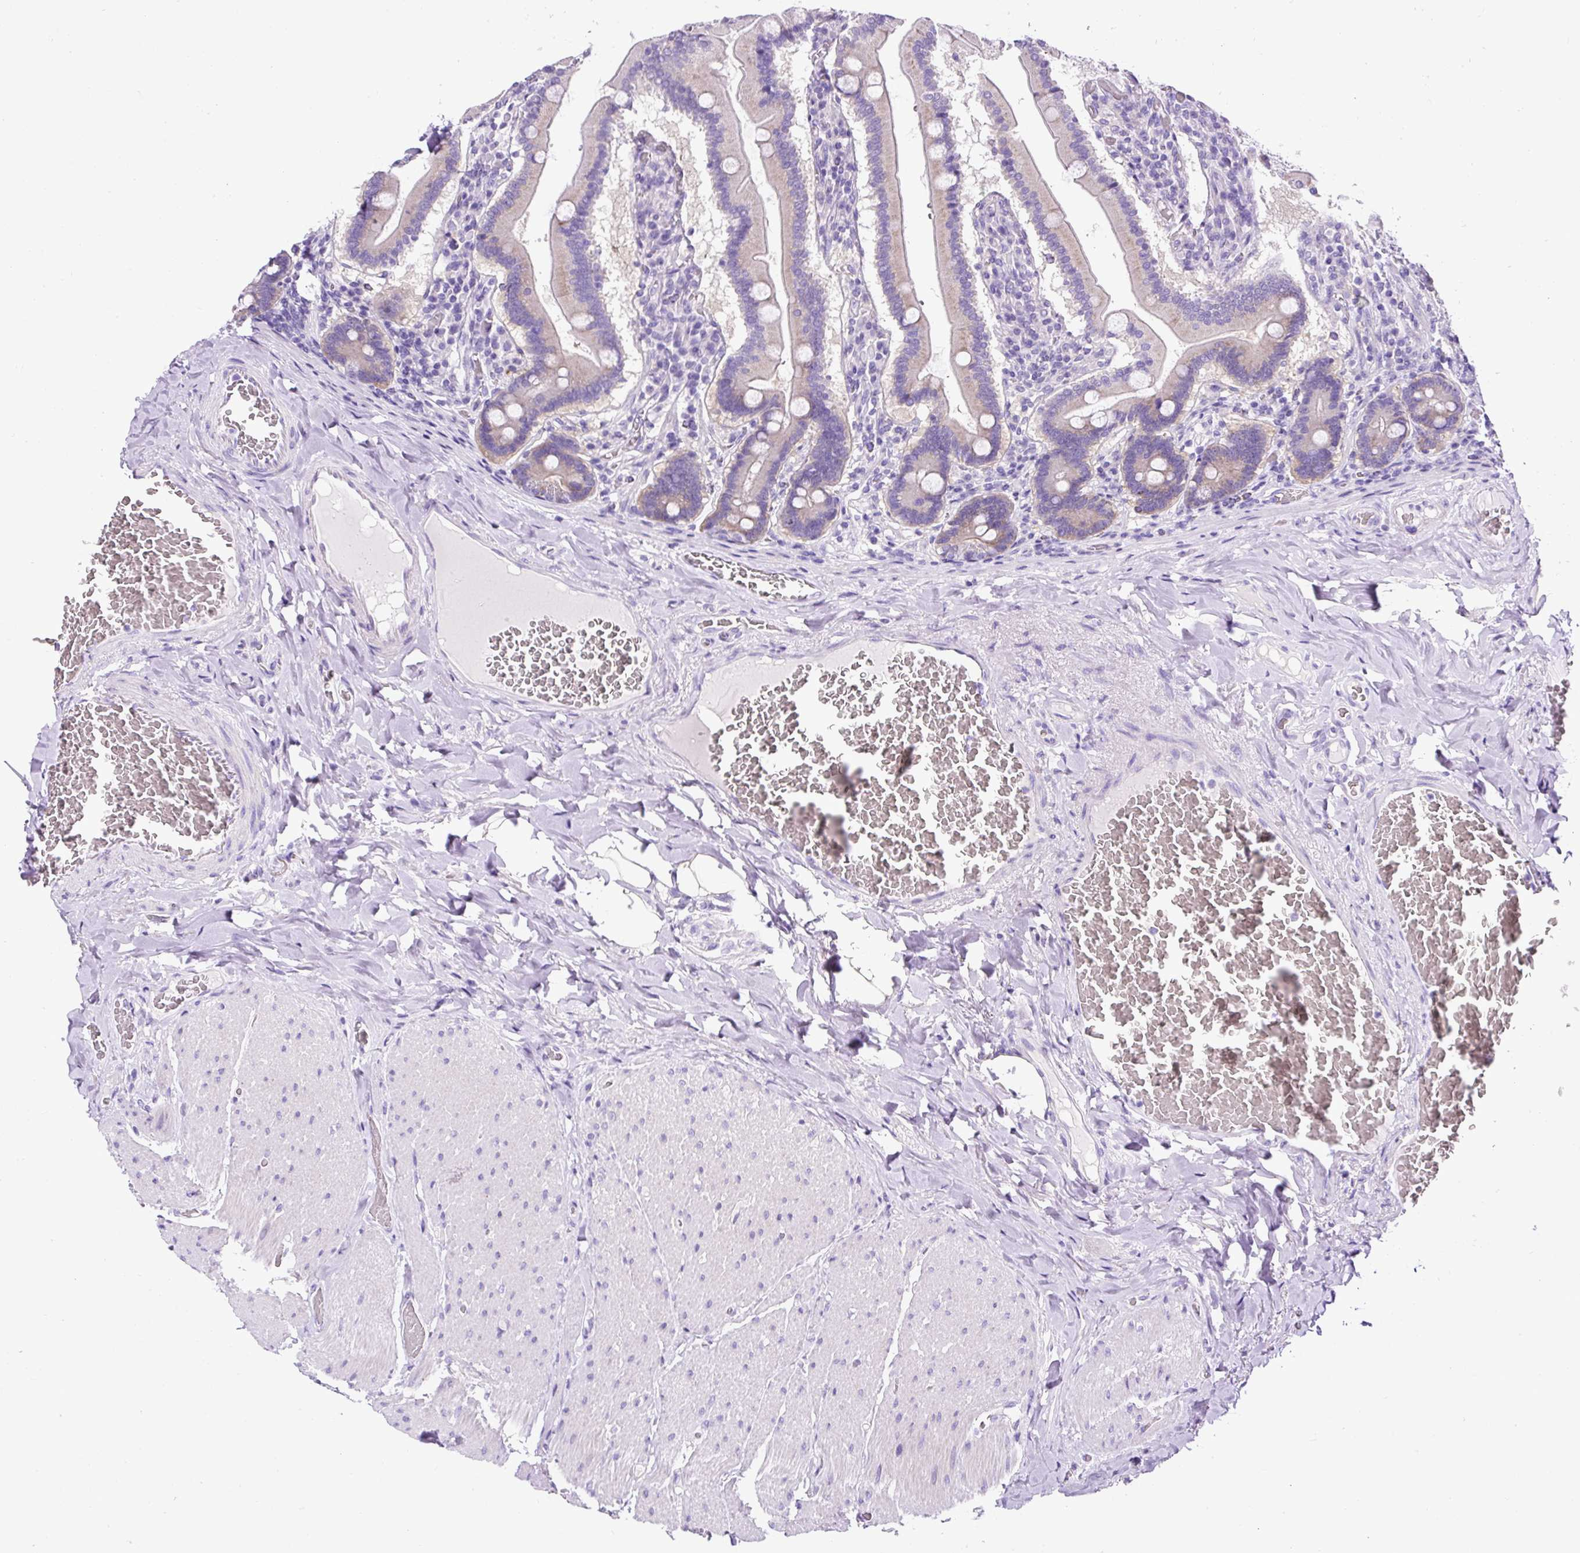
{"staining": {"intensity": "weak", "quantity": "<25%", "location": "cytoplasmic/membranous"}, "tissue": "duodenum", "cell_type": "Glandular cells", "image_type": "normal", "snomed": [{"axis": "morphology", "description": "Normal tissue, NOS"}, {"axis": "topography", "description": "Duodenum"}], "caption": "A high-resolution micrograph shows IHC staining of unremarkable duodenum, which shows no significant expression in glandular cells.", "gene": "STOX2", "patient": {"sex": "female", "age": 62}}